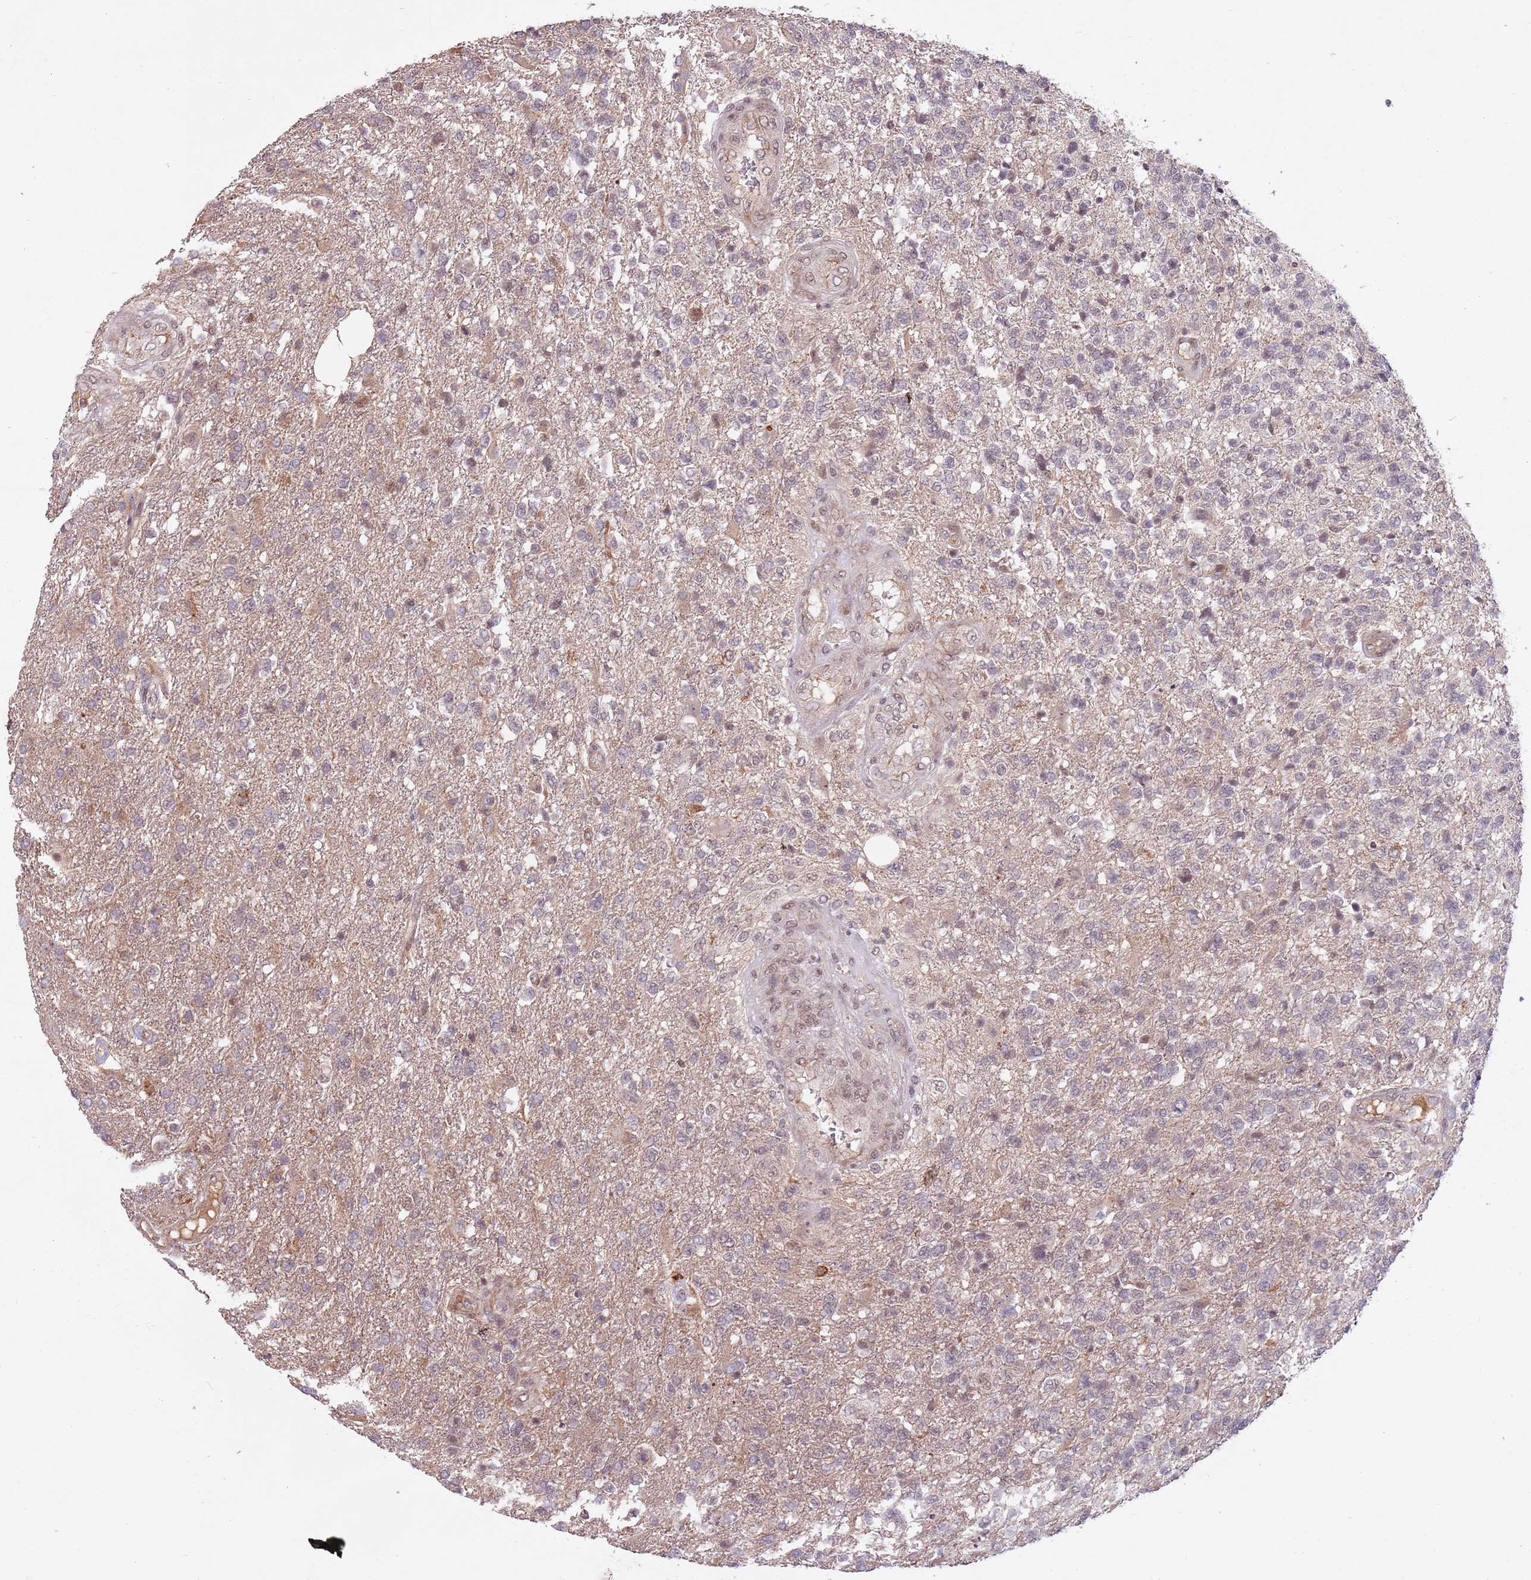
{"staining": {"intensity": "weak", "quantity": "25%-75%", "location": "cytoplasmic/membranous"}, "tissue": "glioma", "cell_type": "Tumor cells", "image_type": "cancer", "snomed": [{"axis": "morphology", "description": "Glioma, malignant, High grade"}, {"axis": "topography", "description": "Brain"}], "caption": "IHC micrograph of human malignant glioma (high-grade) stained for a protein (brown), which reveals low levels of weak cytoplasmic/membranous staining in approximately 25%-75% of tumor cells.", "gene": "SUDS3", "patient": {"sex": "male", "age": 56}}